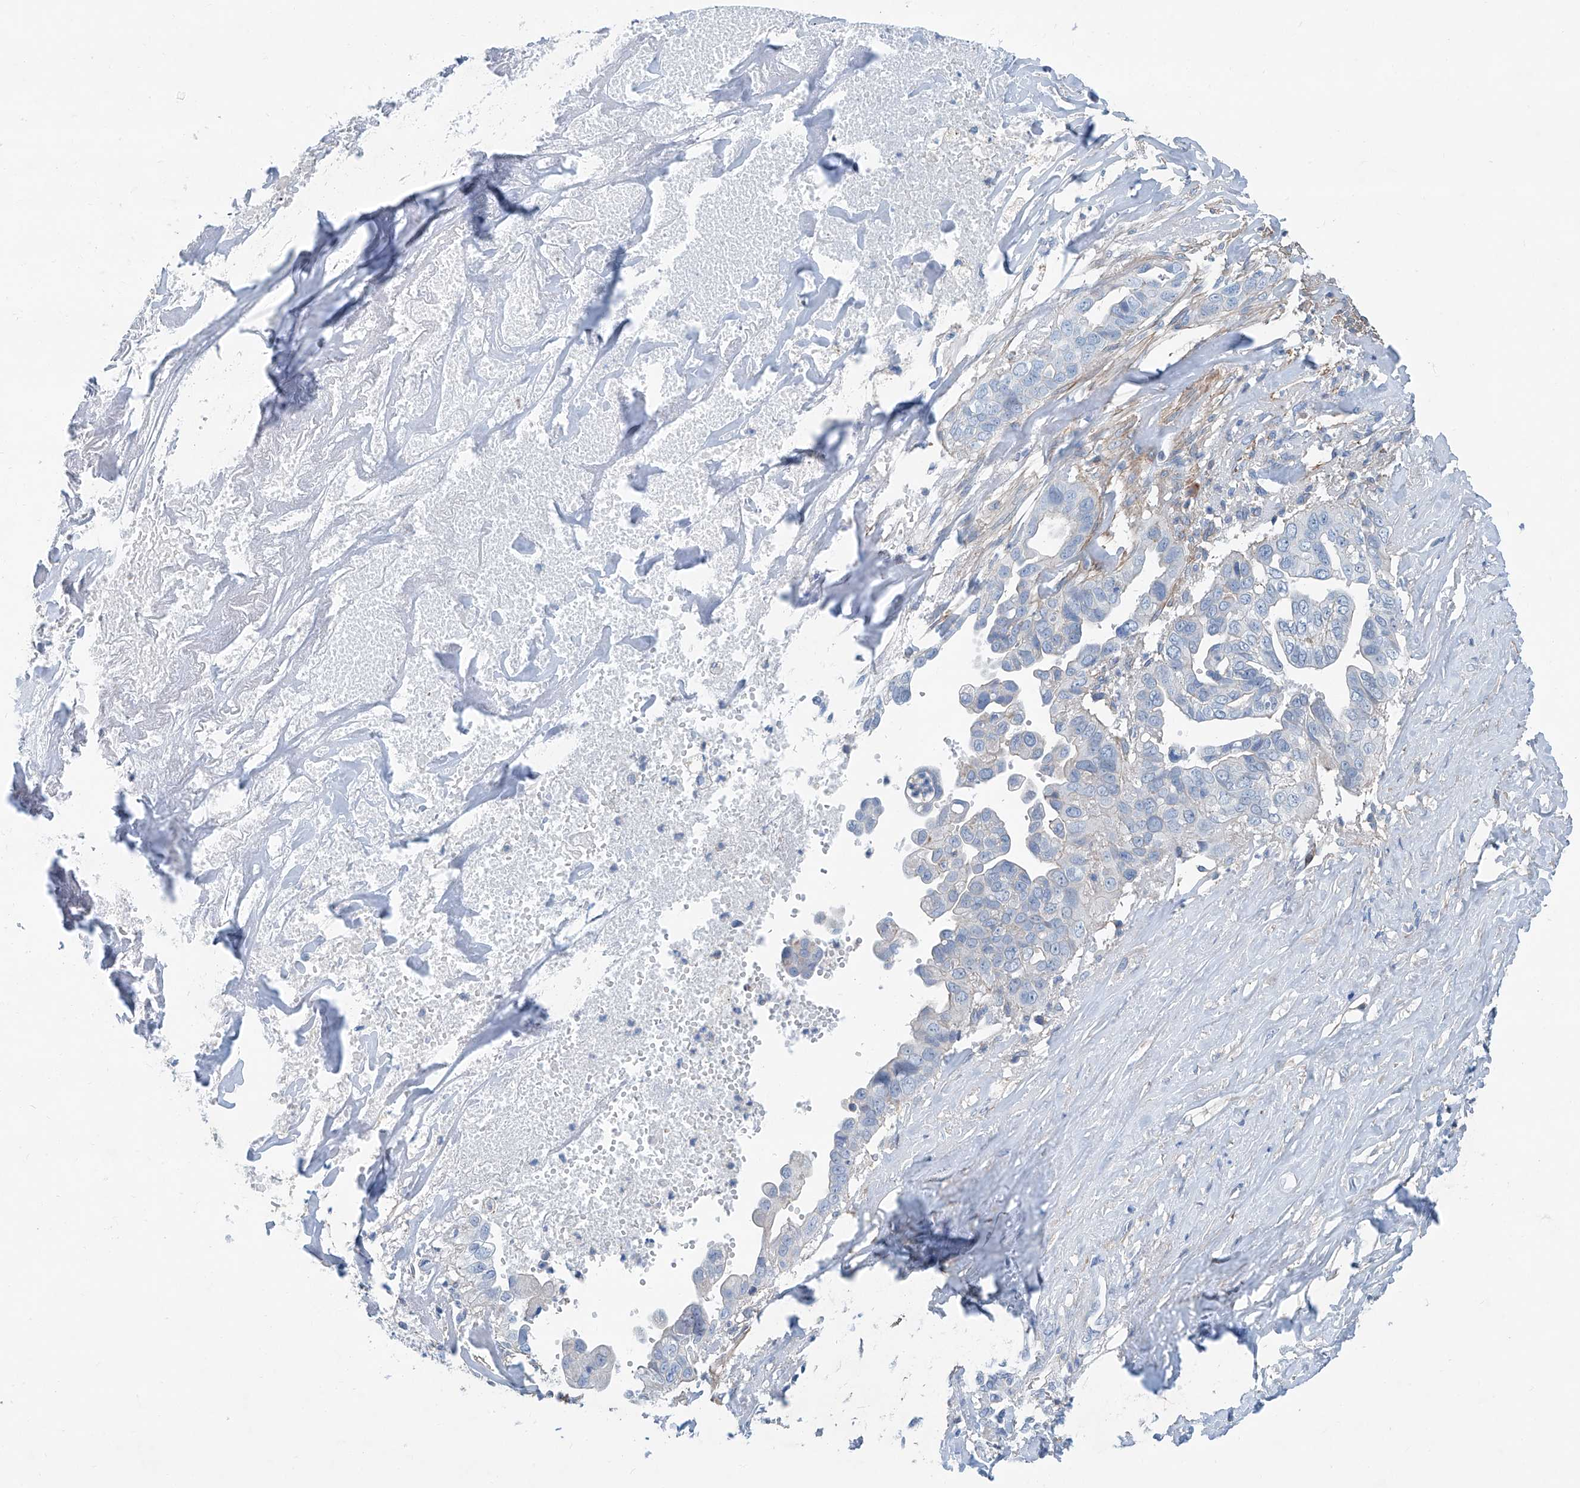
{"staining": {"intensity": "negative", "quantity": "none", "location": "none"}, "tissue": "liver cancer", "cell_type": "Tumor cells", "image_type": "cancer", "snomed": [{"axis": "morphology", "description": "Cholangiocarcinoma"}, {"axis": "topography", "description": "Liver"}], "caption": "Human liver cancer stained for a protein using immunohistochemistry reveals no positivity in tumor cells.", "gene": "ANKRD34A", "patient": {"sex": "female", "age": 79}}